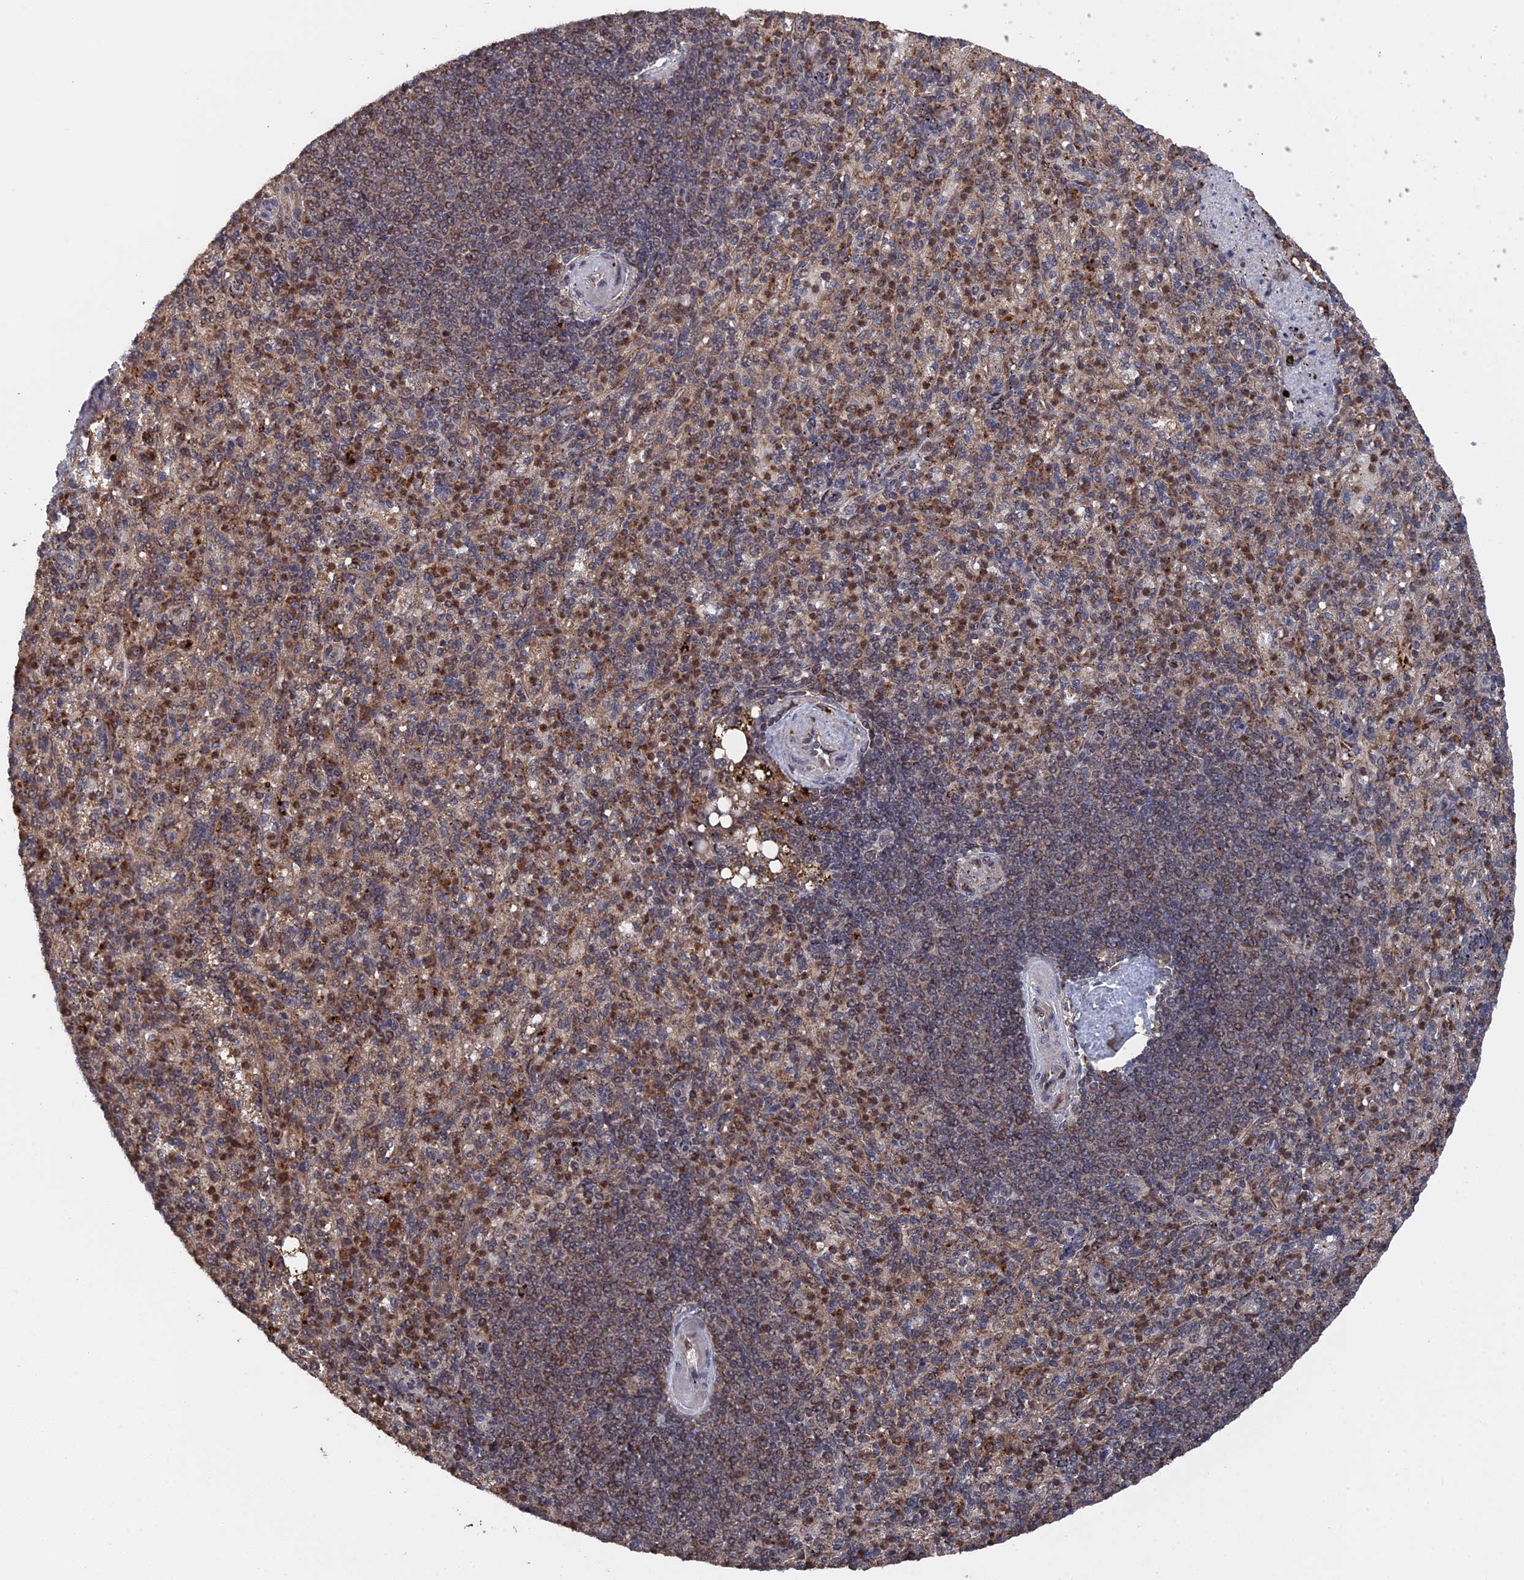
{"staining": {"intensity": "weak", "quantity": "25%-75%", "location": "cytoplasmic/membranous"}, "tissue": "spleen", "cell_type": "Cells in red pulp", "image_type": "normal", "snomed": [{"axis": "morphology", "description": "Normal tissue, NOS"}, {"axis": "topography", "description": "Spleen"}], "caption": "This is a histology image of IHC staining of benign spleen, which shows weak expression in the cytoplasmic/membranous of cells in red pulp.", "gene": "CEACAM21", "patient": {"sex": "female", "age": 74}}